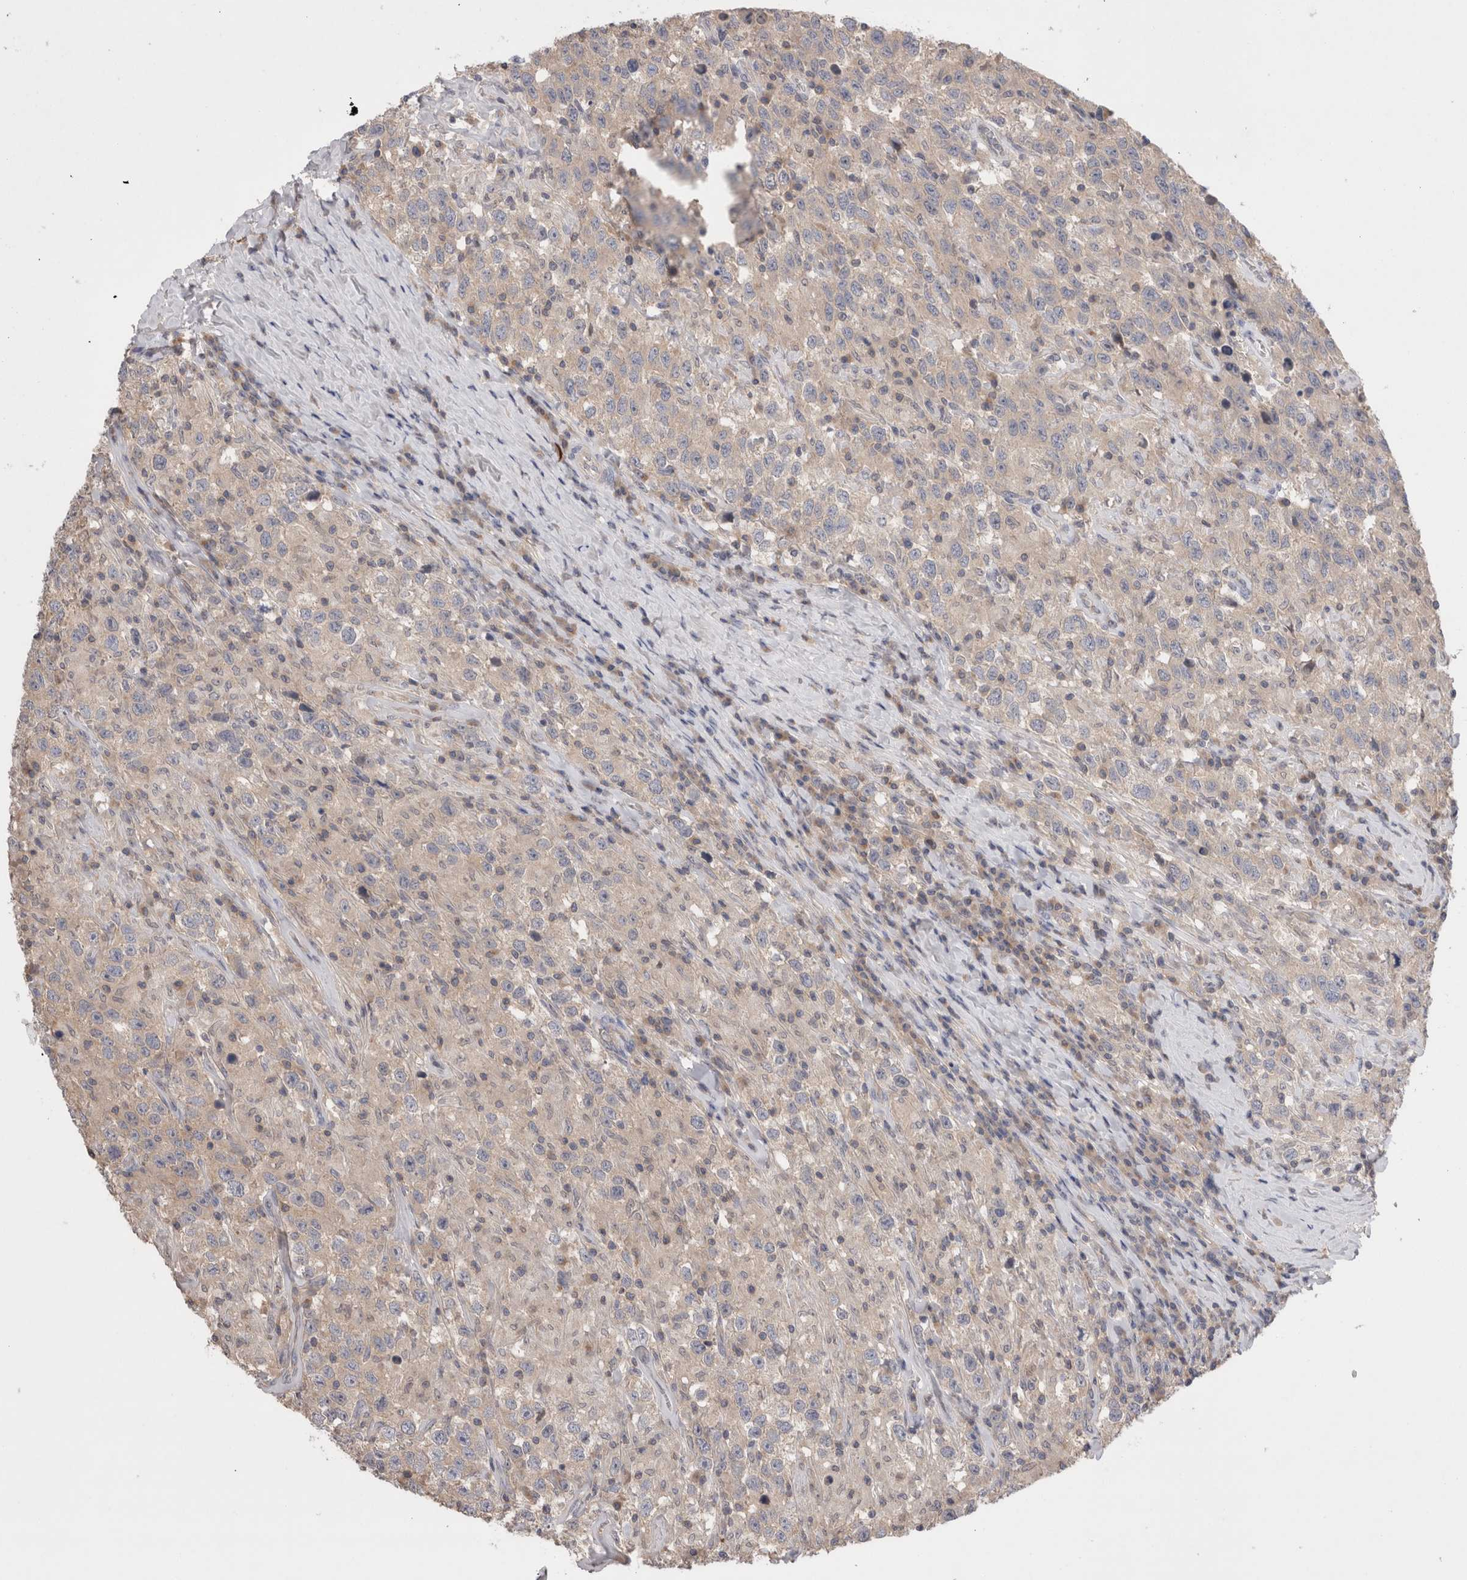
{"staining": {"intensity": "moderate", "quantity": "25%-75%", "location": "cytoplasmic/membranous"}, "tissue": "testis cancer", "cell_type": "Tumor cells", "image_type": "cancer", "snomed": [{"axis": "morphology", "description": "Seminoma, NOS"}, {"axis": "topography", "description": "Testis"}], "caption": "Protein staining of testis cancer (seminoma) tissue reveals moderate cytoplasmic/membranous expression in about 25%-75% of tumor cells.", "gene": "OTOR", "patient": {"sex": "male", "age": 41}}